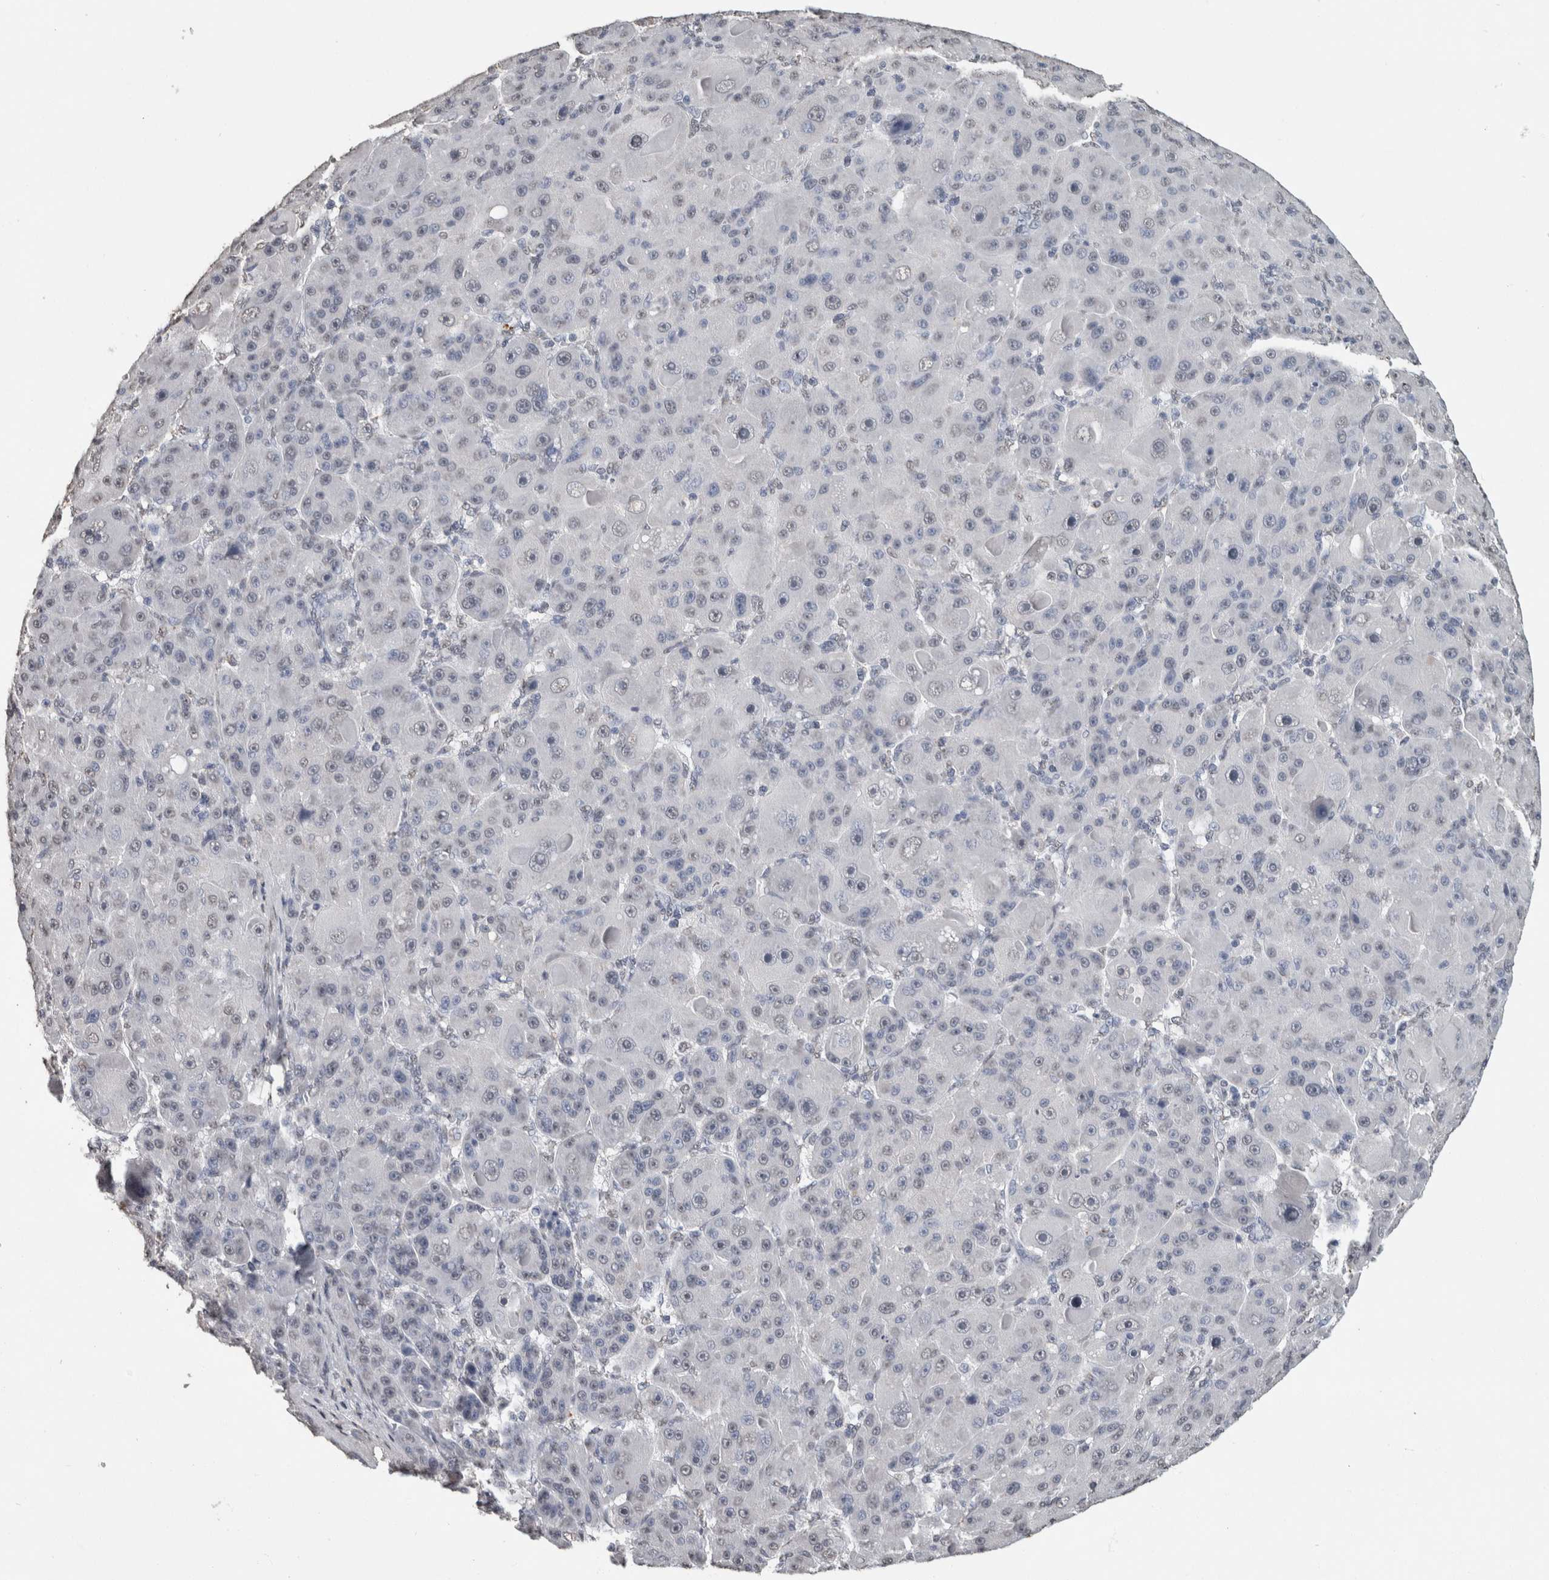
{"staining": {"intensity": "negative", "quantity": "none", "location": "none"}, "tissue": "liver cancer", "cell_type": "Tumor cells", "image_type": "cancer", "snomed": [{"axis": "morphology", "description": "Carcinoma, Hepatocellular, NOS"}, {"axis": "topography", "description": "Liver"}], "caption": "The micrograph displays no significant expression in tumor cells of liver hepatocellular carcinoma.", "gene": "LTBP1", "patient": {"sex": "male", "age": 76}}